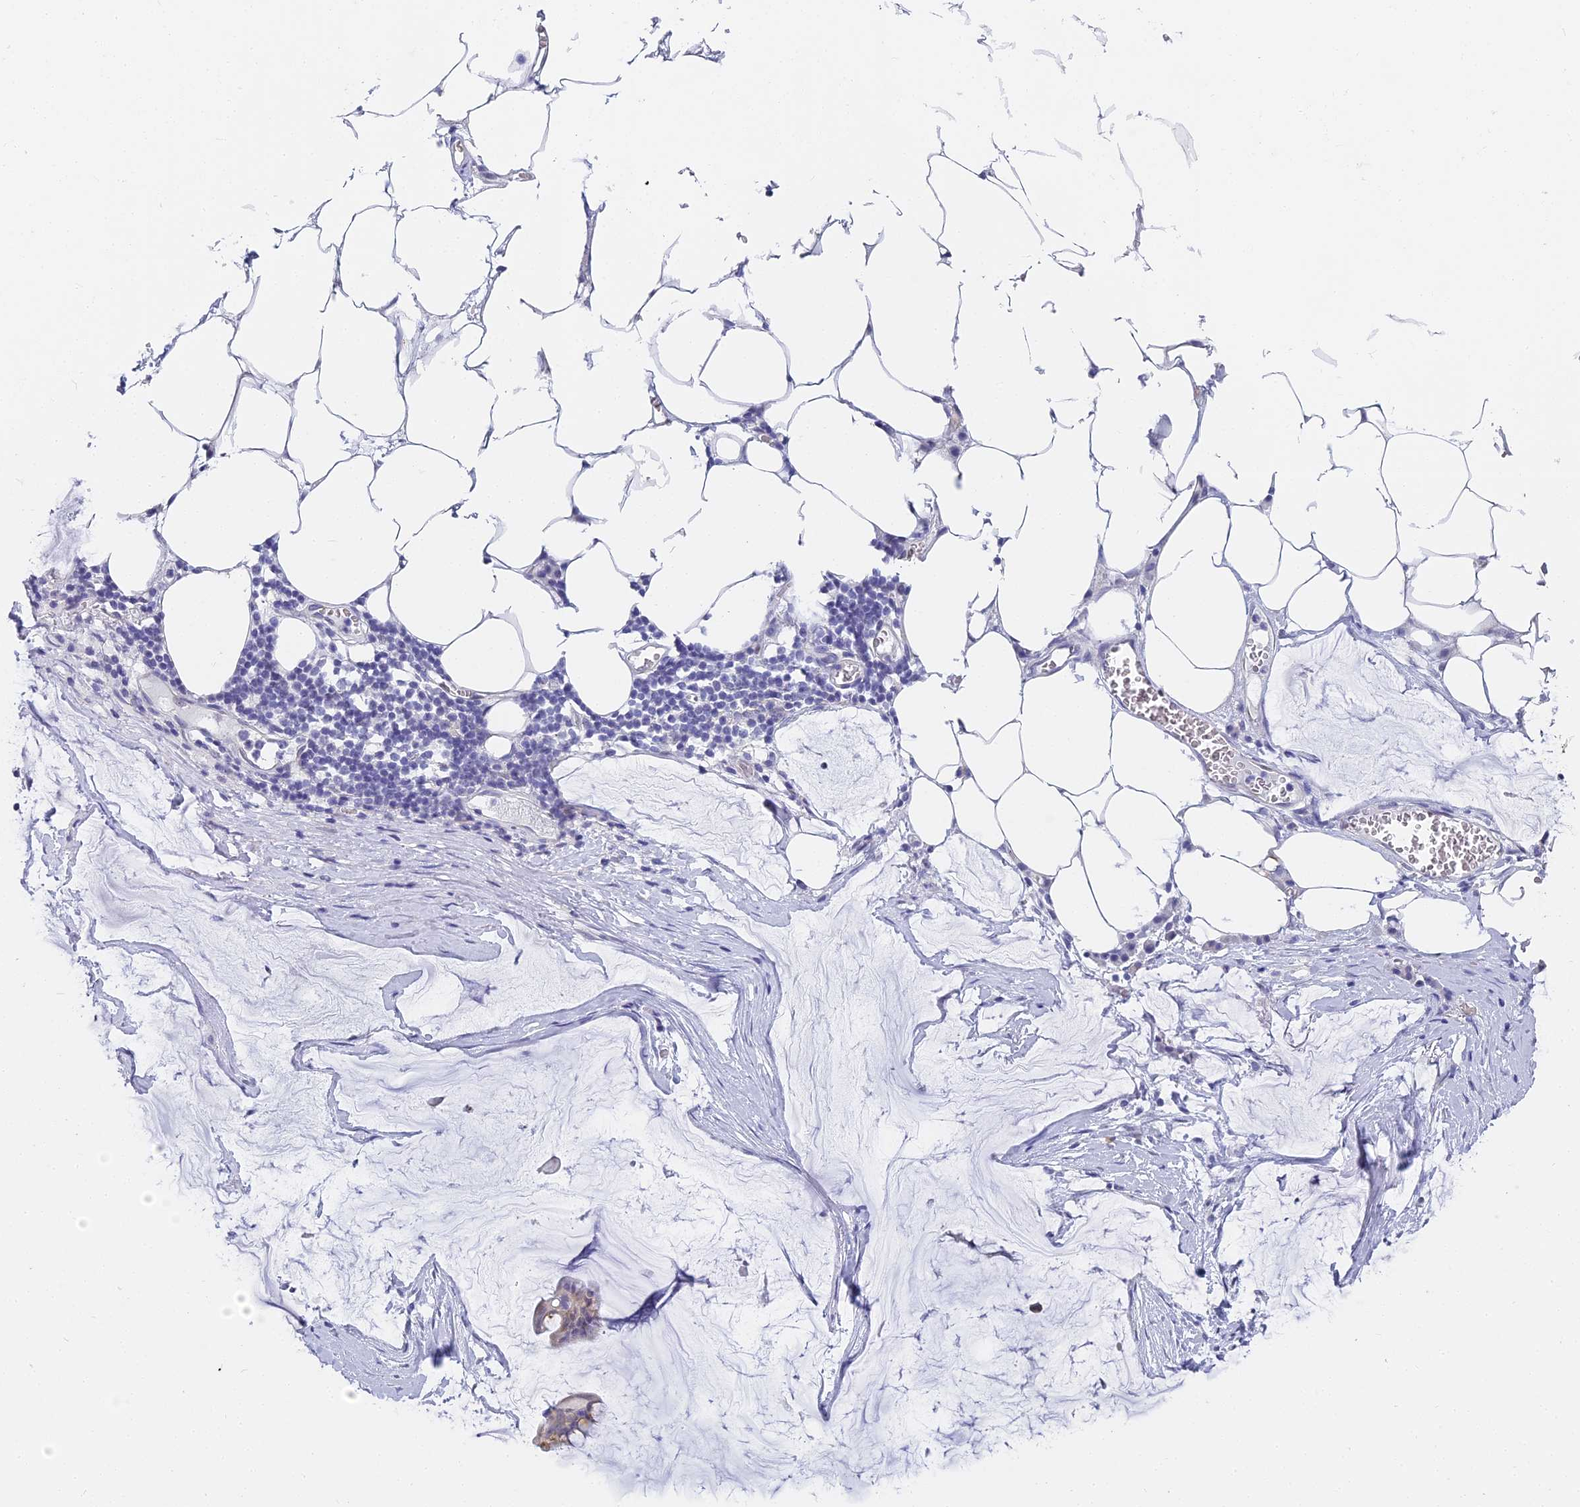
{"staining": {"intensity": "weak", "quantity": "<25%", "location": "cytoplasmic/membranous"}, "tissue": "ovarian cancer", "cell_type": "Tumor cells", "image_type": "cancer", "snomed": [{"axis": "morphology", "description": "Cystadenocarcinoma, mucinous, NOS"}, {"axis": "topography", "description": "Ovary"}], "caption": "A micrograph of ovarian mucinous cystadenocarcinoma stained for a protein reveals no brown staining in tumor cells.", "gene": "GJA1", "patient": {"sex": "female", "age": 73}}